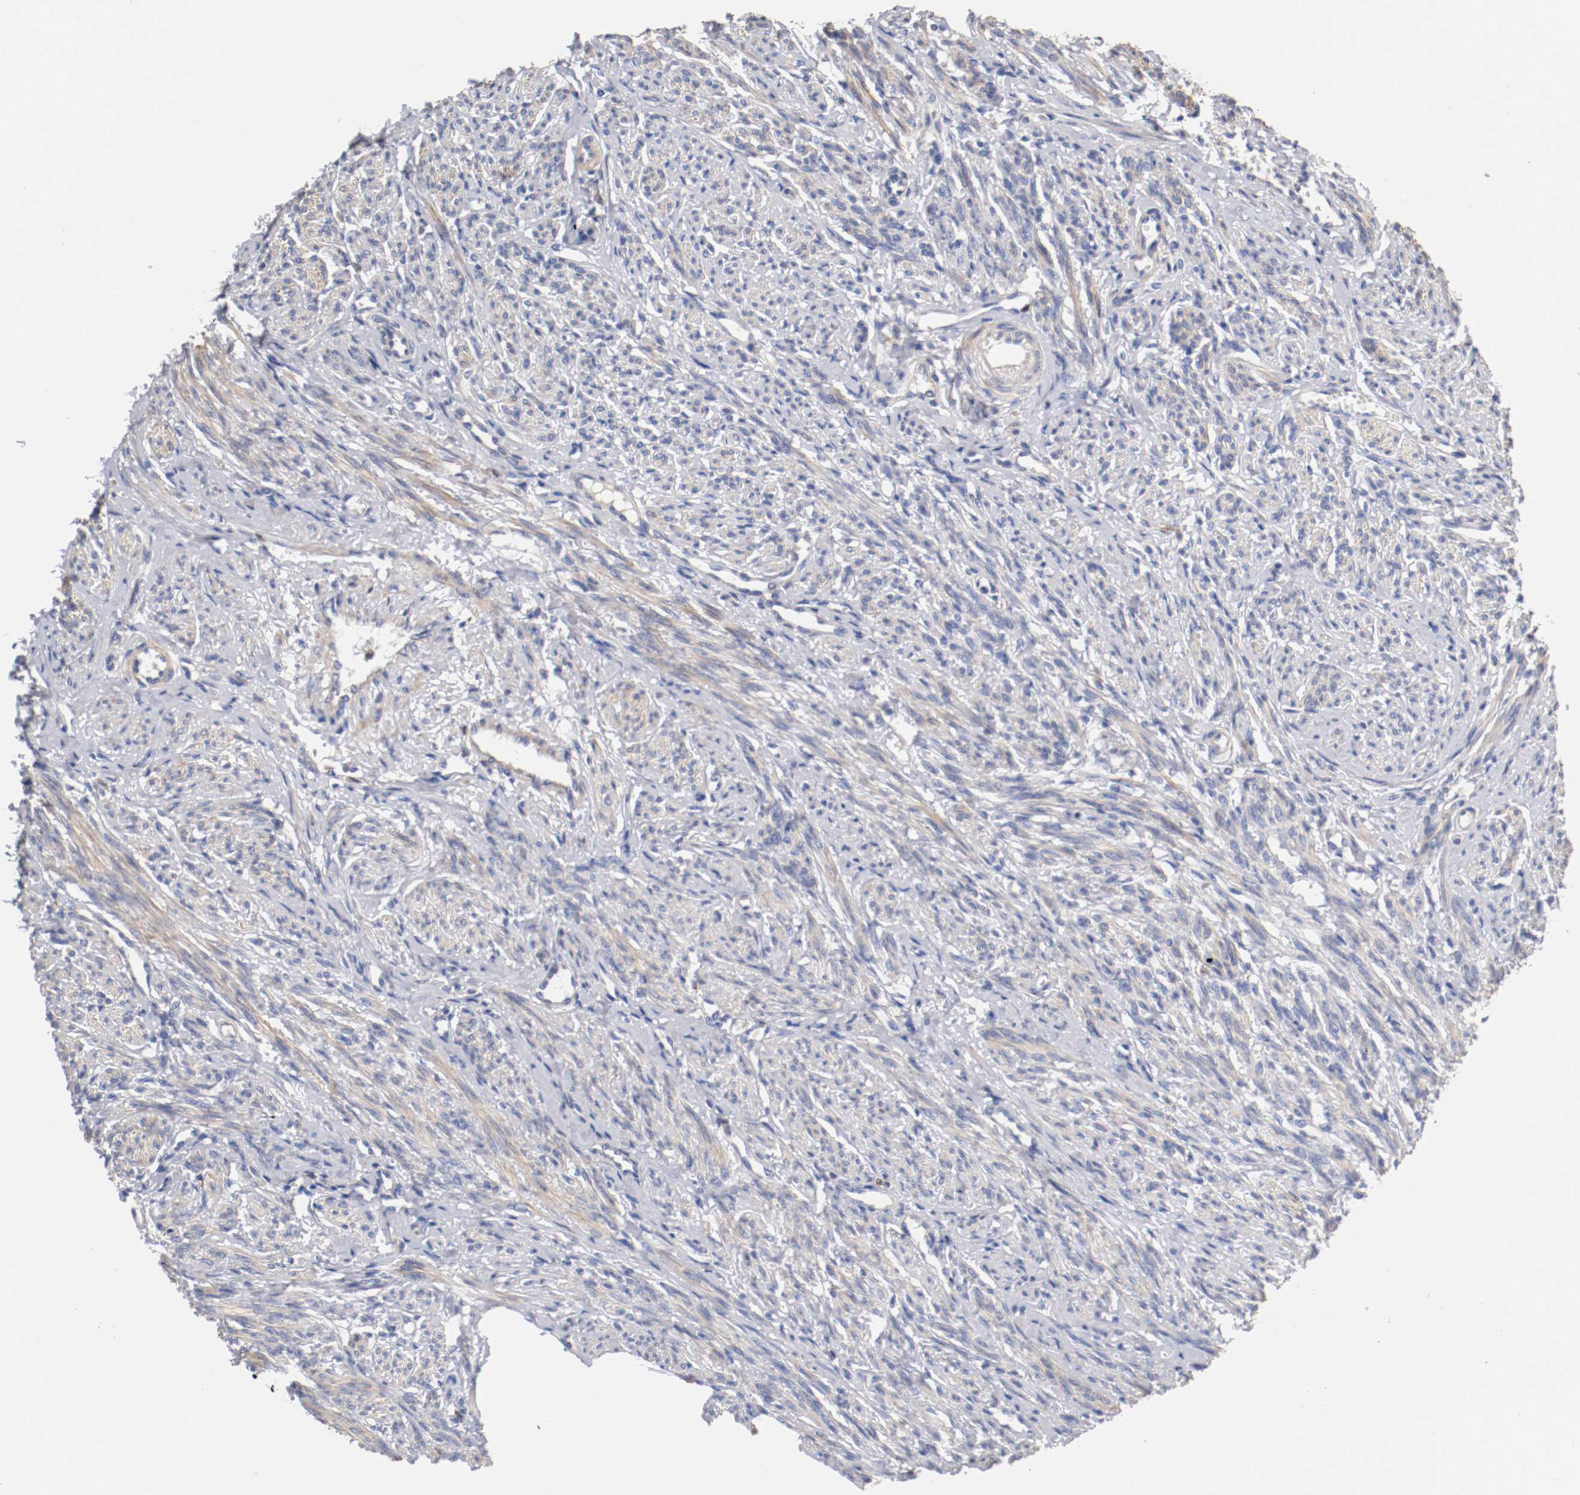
{"staining": {"intensity": "moderate", "quantity": "25%-75%", "location": "cytoplasmic/membranous"}, "tissue": "smooth muscle", "cell_type": "Smooth muscle cells", "image_type": "normal", "snomed": [{"axis": "morphology", "description": "Normal tissue, NOS"}, {"axis": "topography", "description": "Smooth muscle"}], "caption": "Immunohistochemistry (DAB) staining of unremarkable human smooth muscle displays moderate cytoplasmic/membranous protein expression in approximately 25%-75% of smooth muscle cells.", "gene": "SEMA5A", "patient": {"sex": "female", "age": 65}}